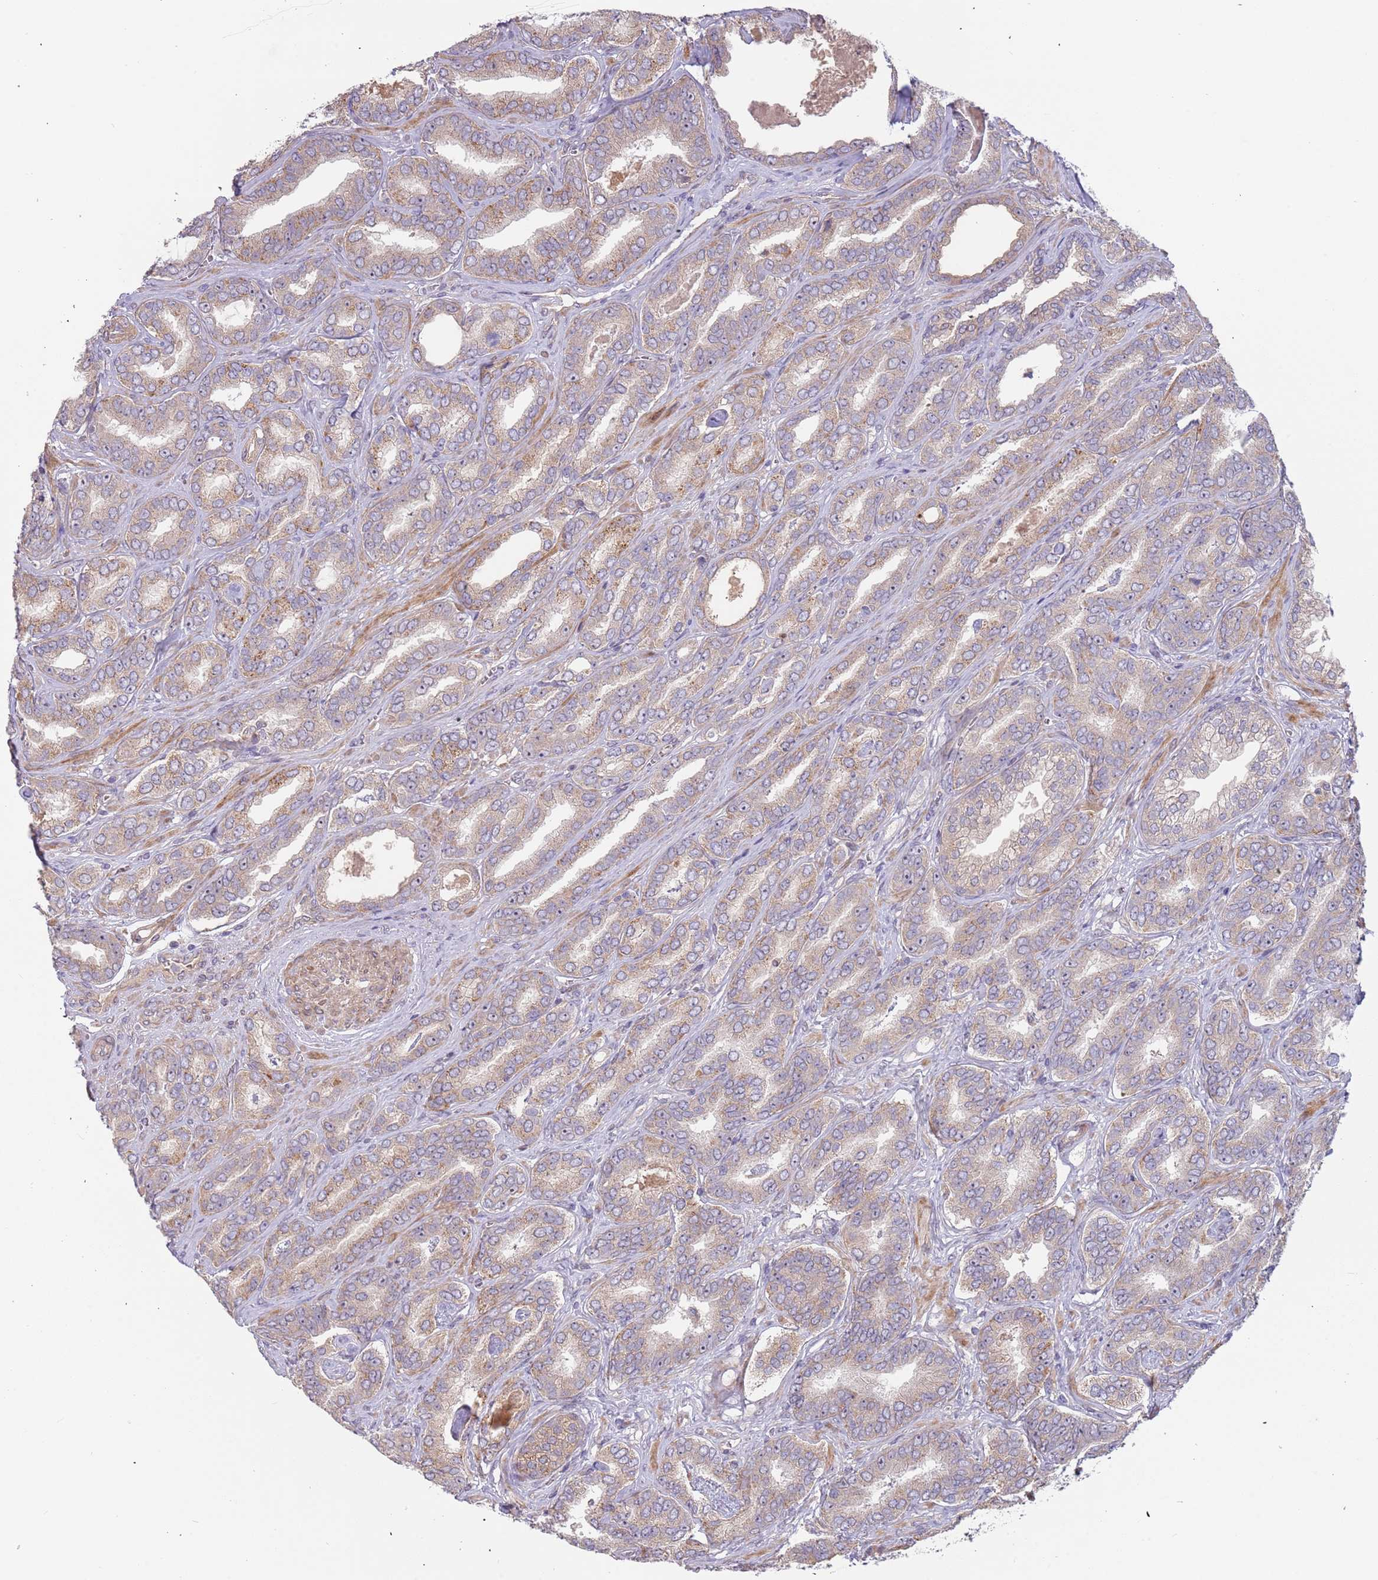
{"staining": {"intensity": "weak", "quantity": ">75%", "location": "cytoplasmic/membranous,nuclear"}, "tissue": "prostate cancer", "cell_type": "Tumor cells", "image_type": "cancer", "snomed": [{"axis": "morphology", "description": "Adenocarcinoma, High grade"}, {"axis": "topography", "description": "Prostate"}], "caption": "Immunohistochemical staining of prostate cancer (adenocarcinoma (high-grade)) shows weak cytoplasmic/membranous and nuclear protein expression in about >75% of tumor cells. The protein of interest is stained brown, and the nuclei are stained in blue (DAB IHC with brightfield microscopy, high magnification).", "gene": "TRAPPC6B", "patient": {"sex": "male", "age": 72}}